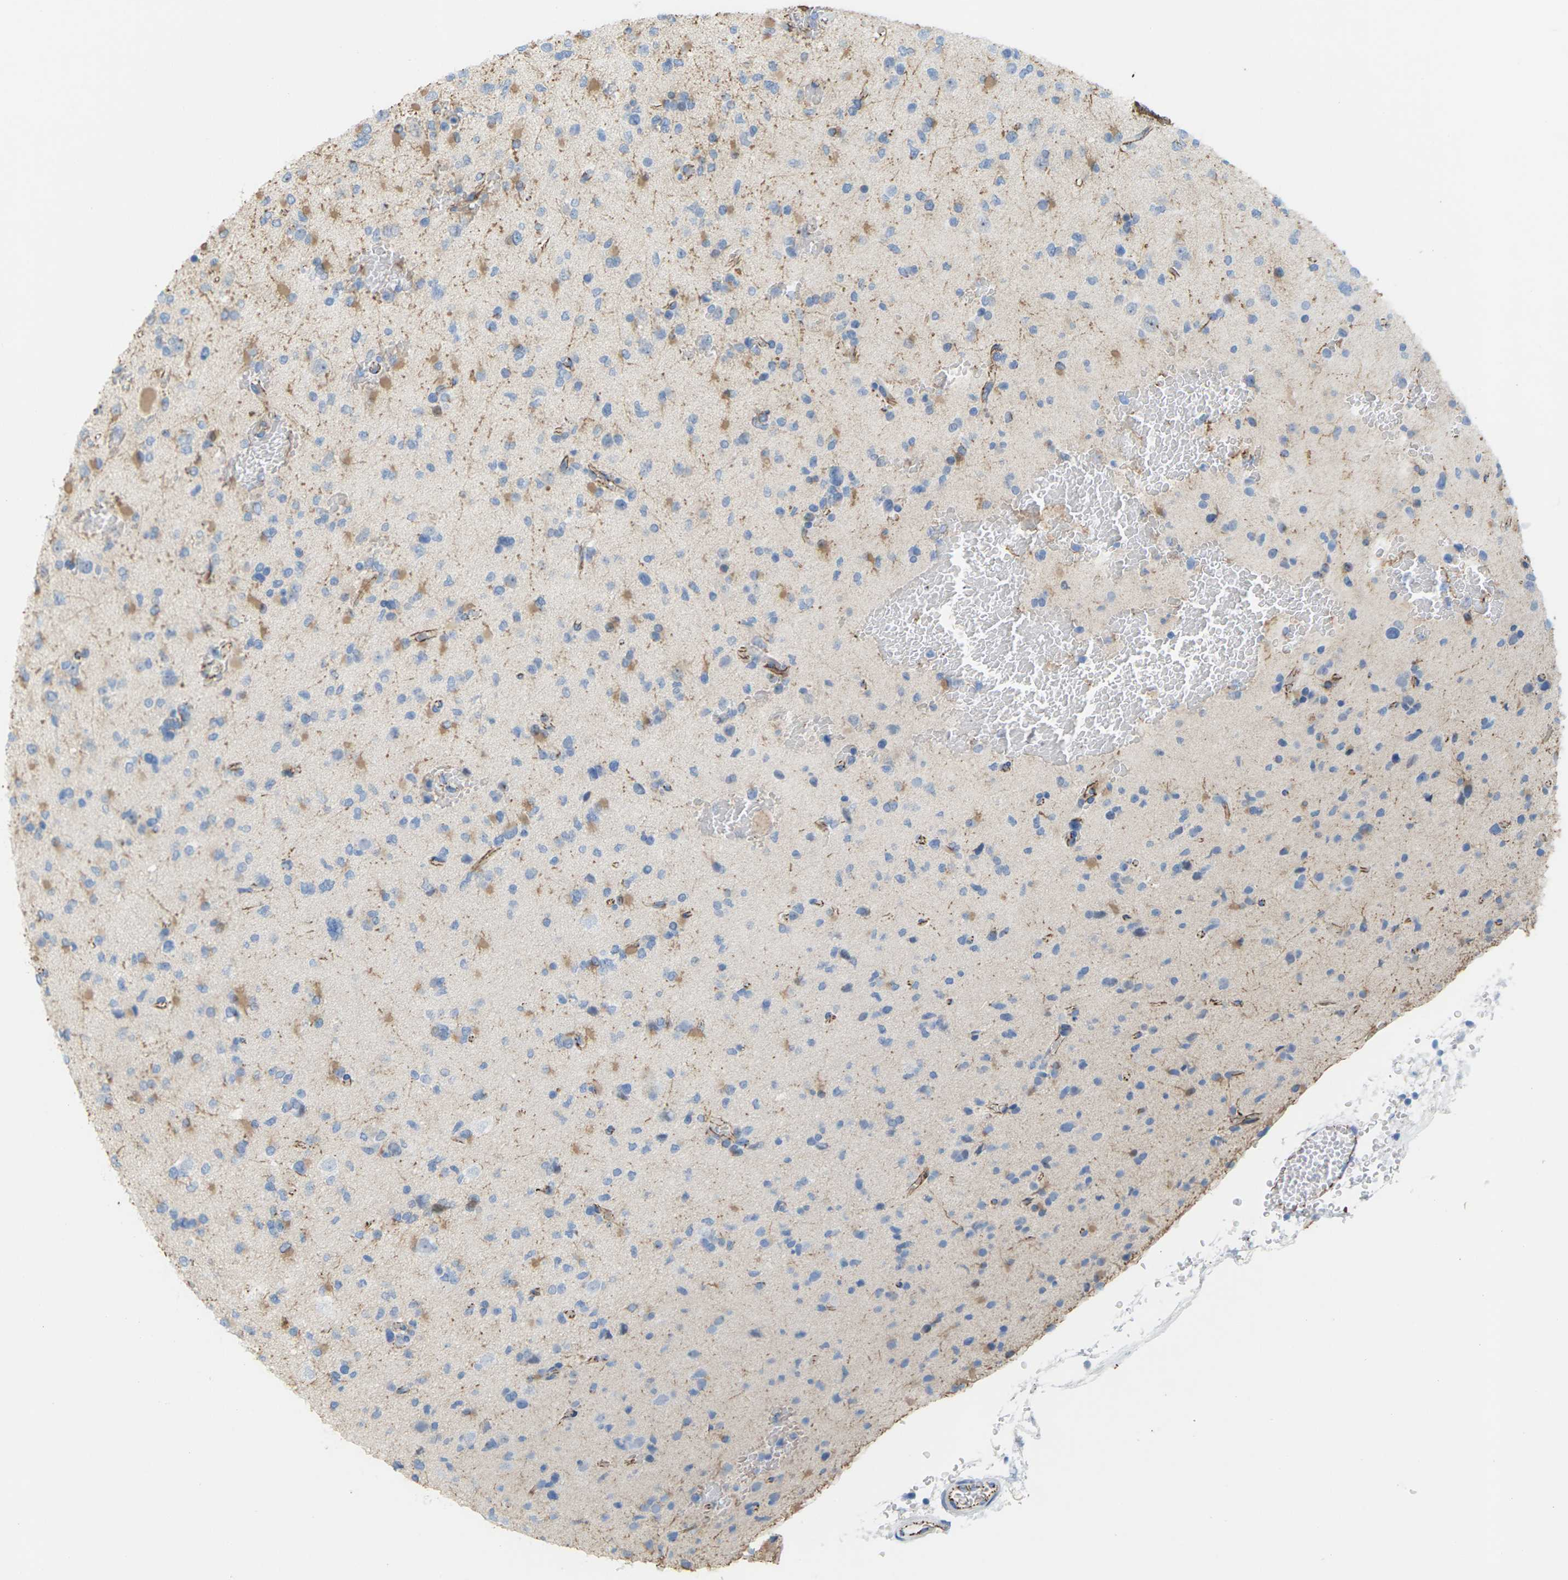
{"staining": {"intensity": "moderate", "quantity": "25%-75%", "location": "cytoplasmic/membranous"}, "tissue": "glioma", "cell_type": "Tumor cells", "image_type": "cancer", "snomed": [{"axis": "morphology", "description": "Glioma, malignant, Low grade"}, {"axis": "topography", "description": "Brain"}], "caption": "The immunohistochemical stain highlights moderate cytoplasmic/membranous expression in tumor cells of glioma tissue. The protein is shown in brown color, while the nuclei are stained blue.", "gene": "CLDN3", "patient": {"sex": "female", "age": 22}}